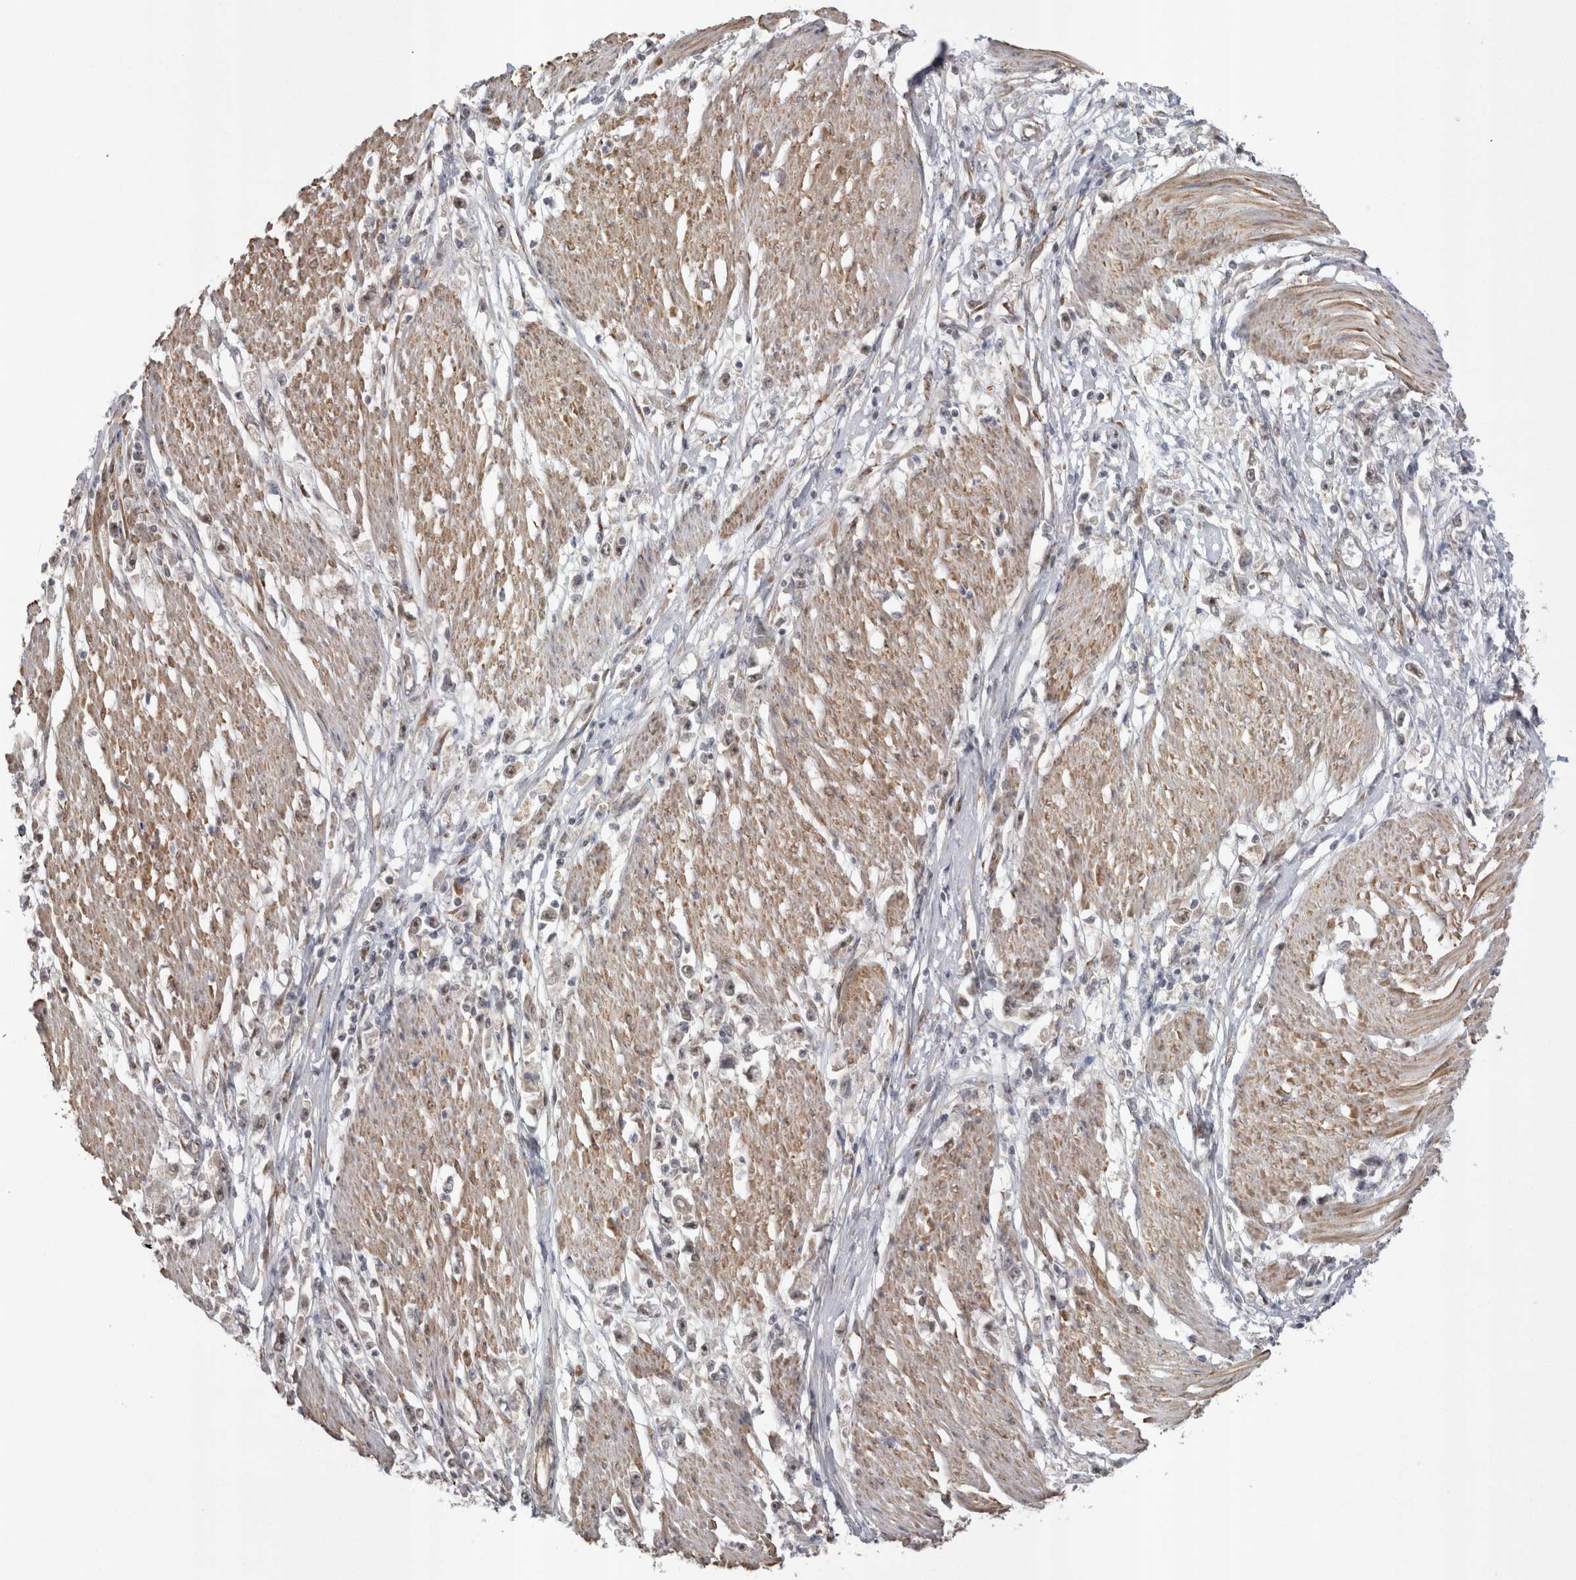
{"staining": {"intensity": "weak", "quantity": "25%-75%", "location": "nuclear"}, "tissue": "stomach cancer", "cell_type": "Tumor cells", "image_type": "cancer", "snomed": [{"axis": "morphology", "description": "Adenocarcinoma, NOS"}, {"axis": "topography", "description": "Stomach"}], "caption": "Human adenocarcinoma (stomach) stained for a protein (brown) reveals weak nuclear positive positivity in approximately 25%-75% of tumor cells.", "gene": "EXOSC4", "patient": {"sex": "female", "age": 59}}